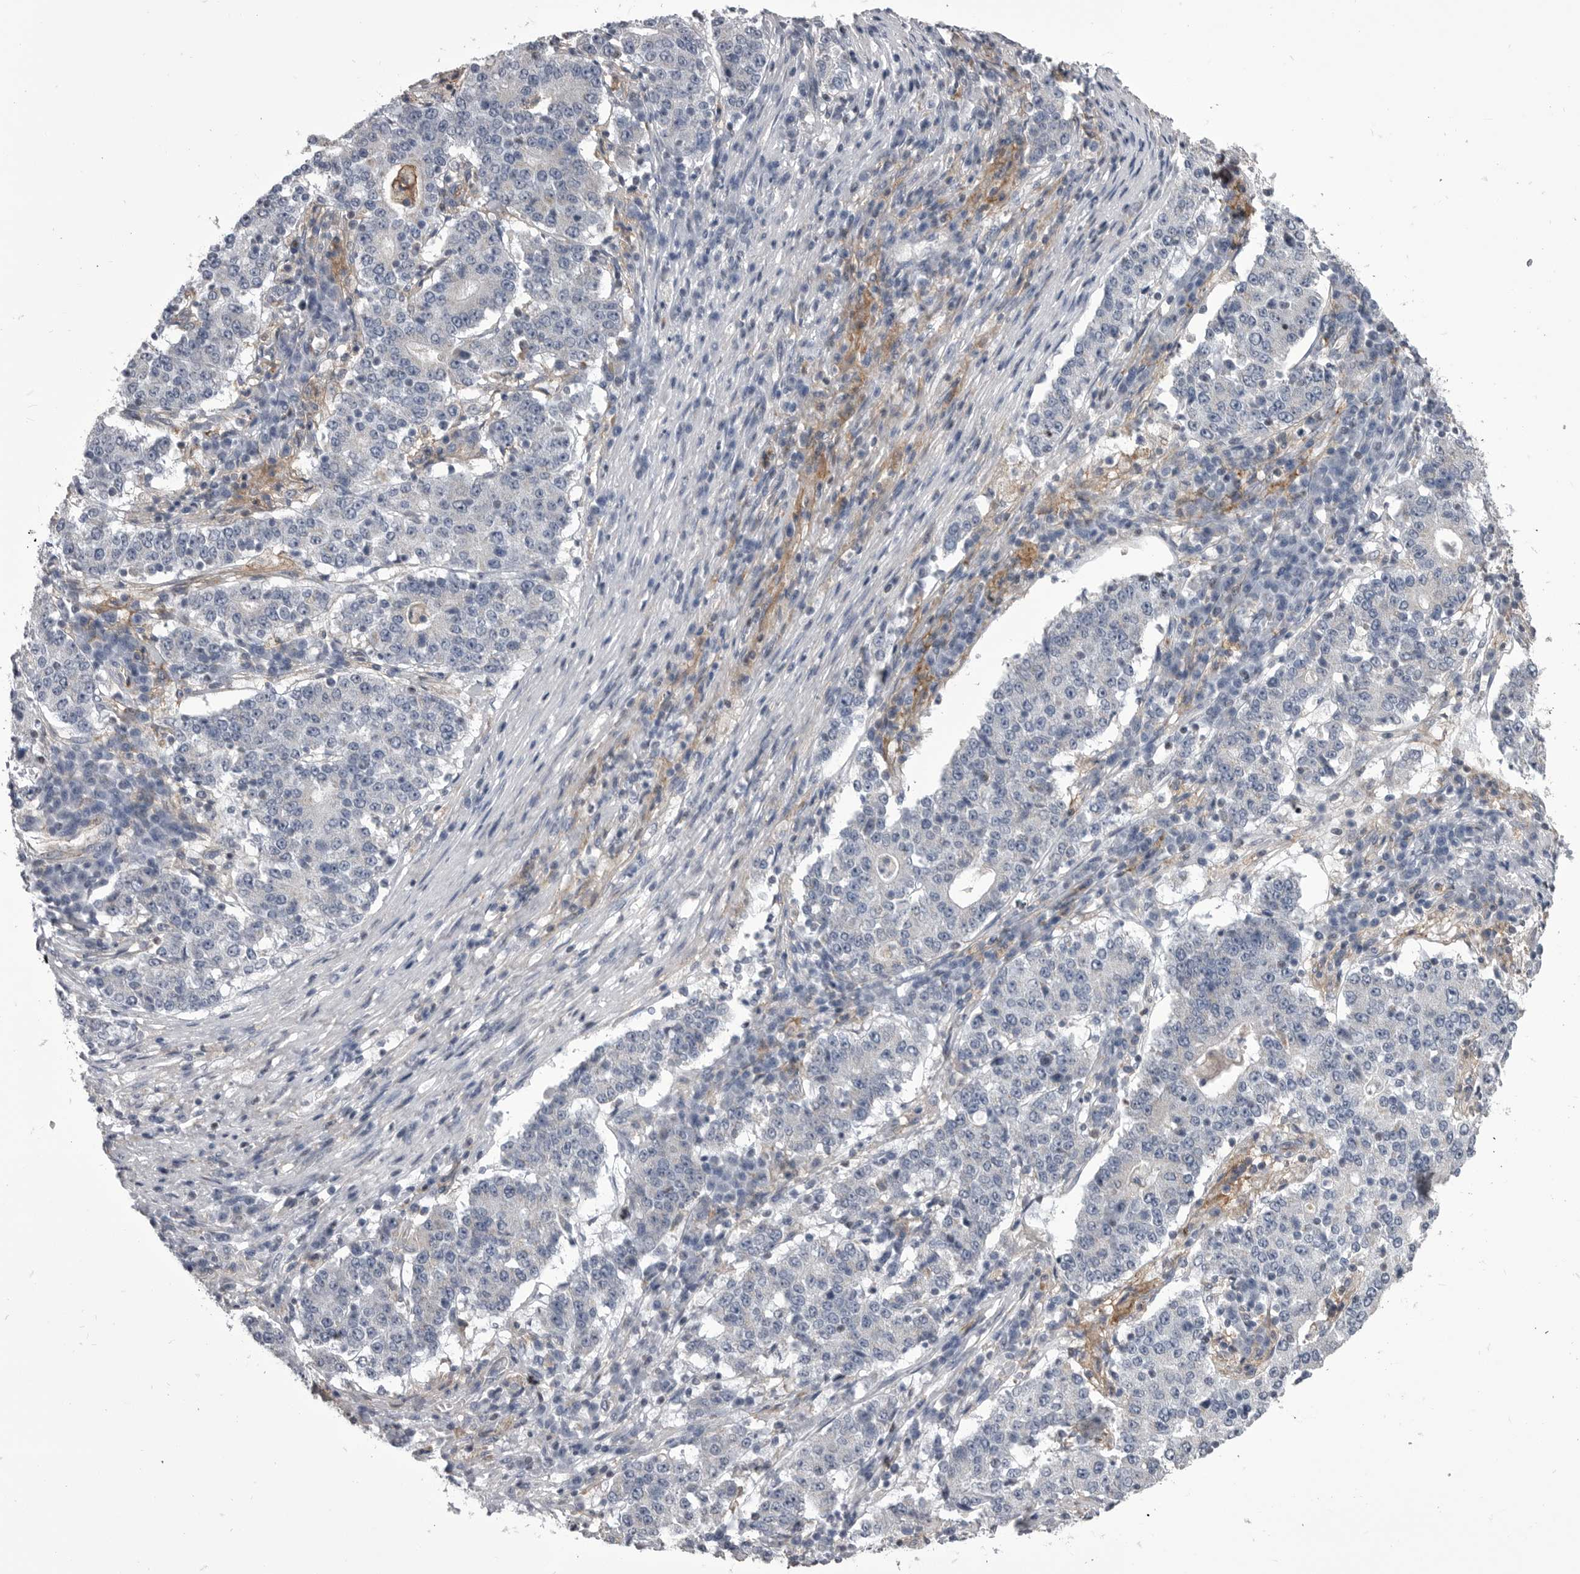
{"staining": {"intensity": "negative", "quantity": "none", "location": "none"}, "tissue": "stomach cancer", "cell_type": "Tumor cells", "image_type": "cancer", "snomed": [{"axis": "morphology", "description": "Adenocarcinoma, NOS"}, {"axis": "topography", "description": "Stomach"}], "caption": "Immunohistochemistry (IHC) micrograph of neoplastic tissue: human stomach cancer stained with DAB (3,3'-diaminobenzidine) displays no significant protein expression in tumor cells.", "gene": "OPLAH", "patient": {"sex": "male", "age": 59}}